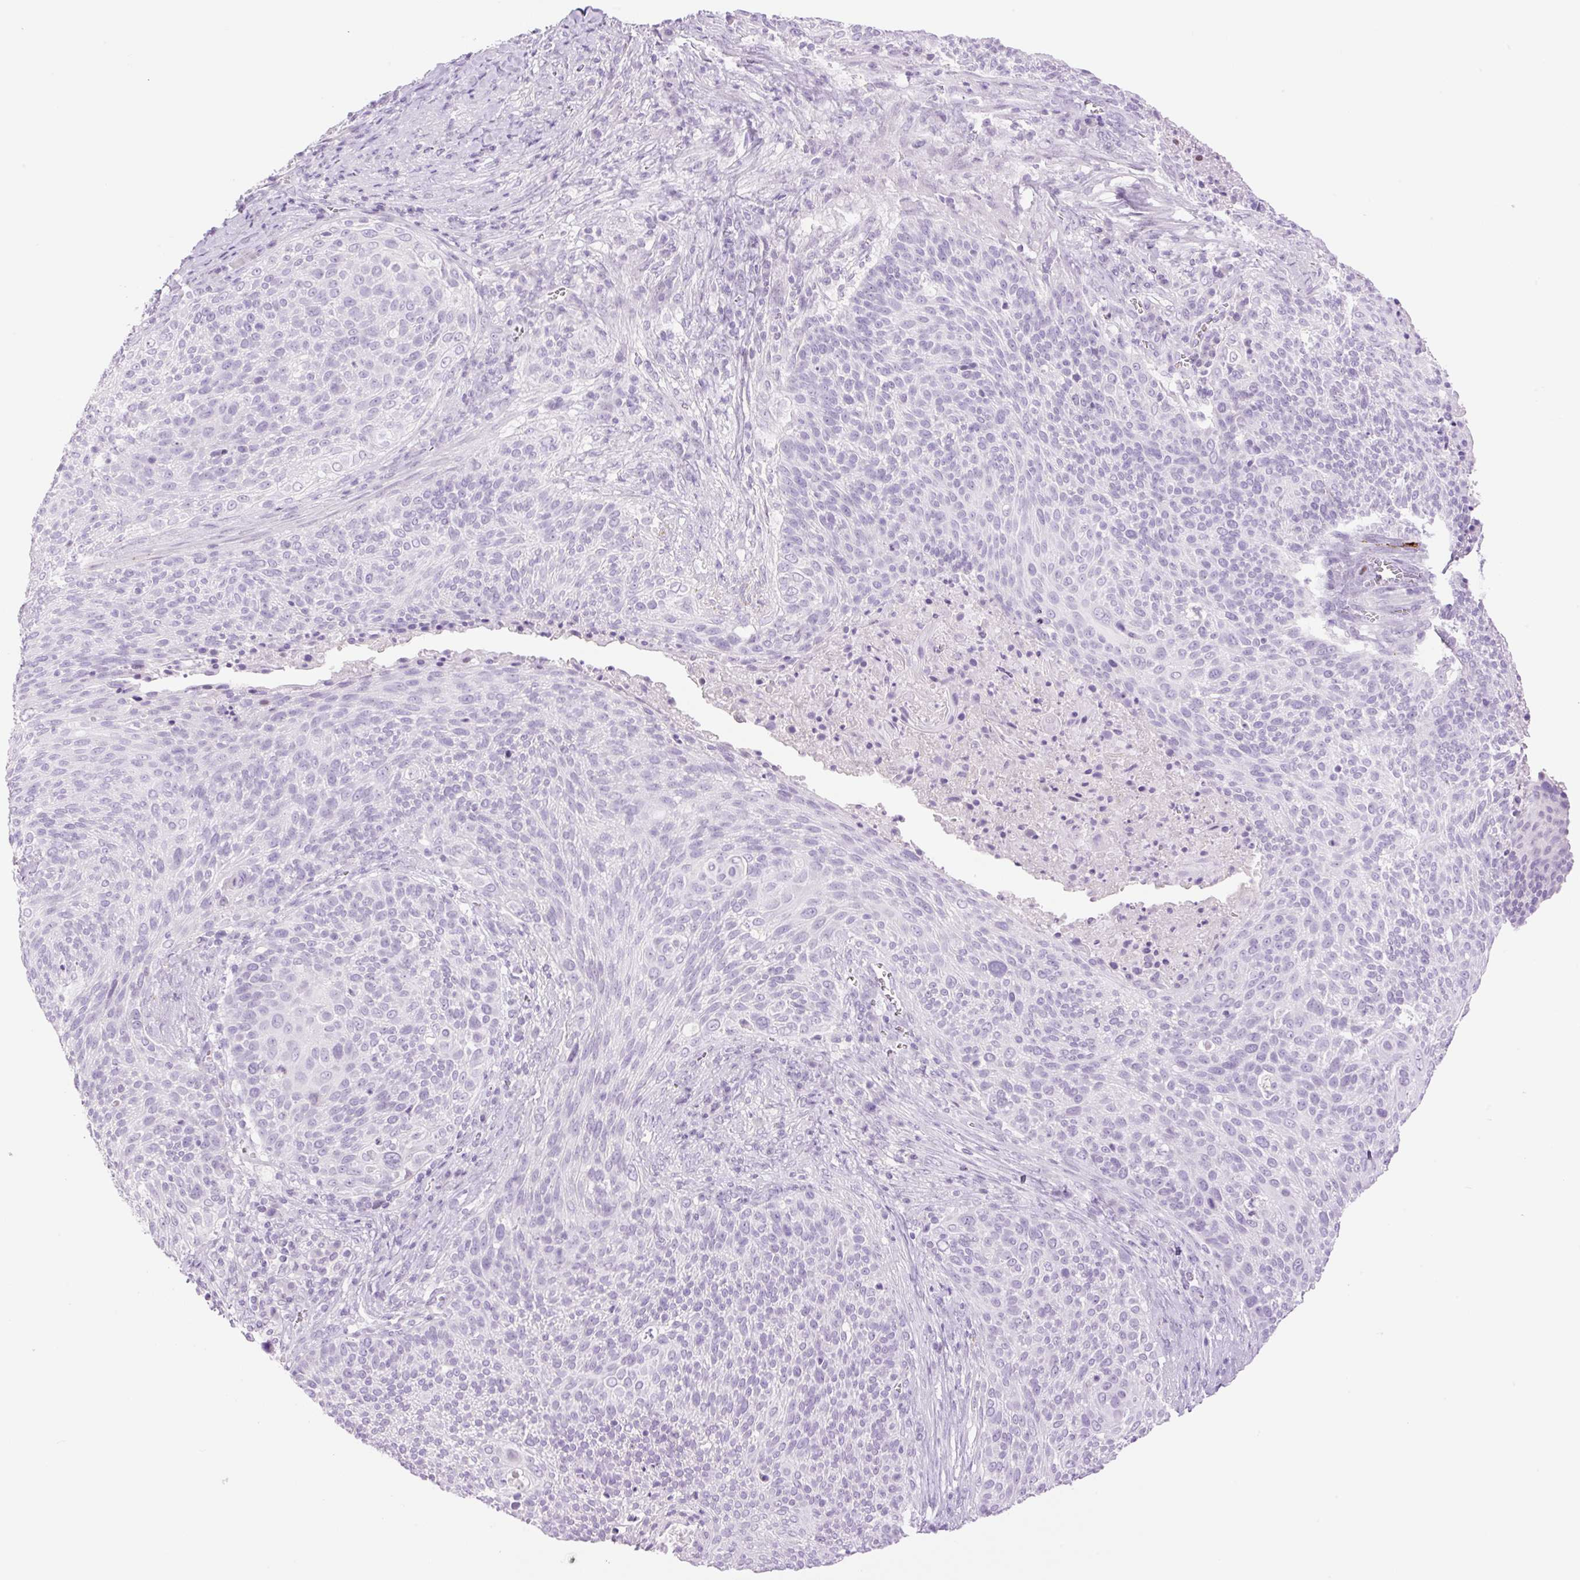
{"staining": {"intensity": "negative", "quantity": "none", "location": "none"}, "tissue": "cervical cancer", "cell_type": "Tumor cells", "image_type": "cancer", "snomed": [{"axis": "morphology", "description": "Squamous cell carcinoma, NOS"}, {"axis": "topography", "description": "Cervix"}], "caption": "High magnification brightfield microscopy of cervical cancer (squamous cell carcinoma) stained with DAB (3,3'-diaminobenzidine) (brown) and counterstained with hematoxylin (blue): tumor cells show no significant positivity.", "gene": "SP140L", "patient": {"sex": "female", "age": 31}}